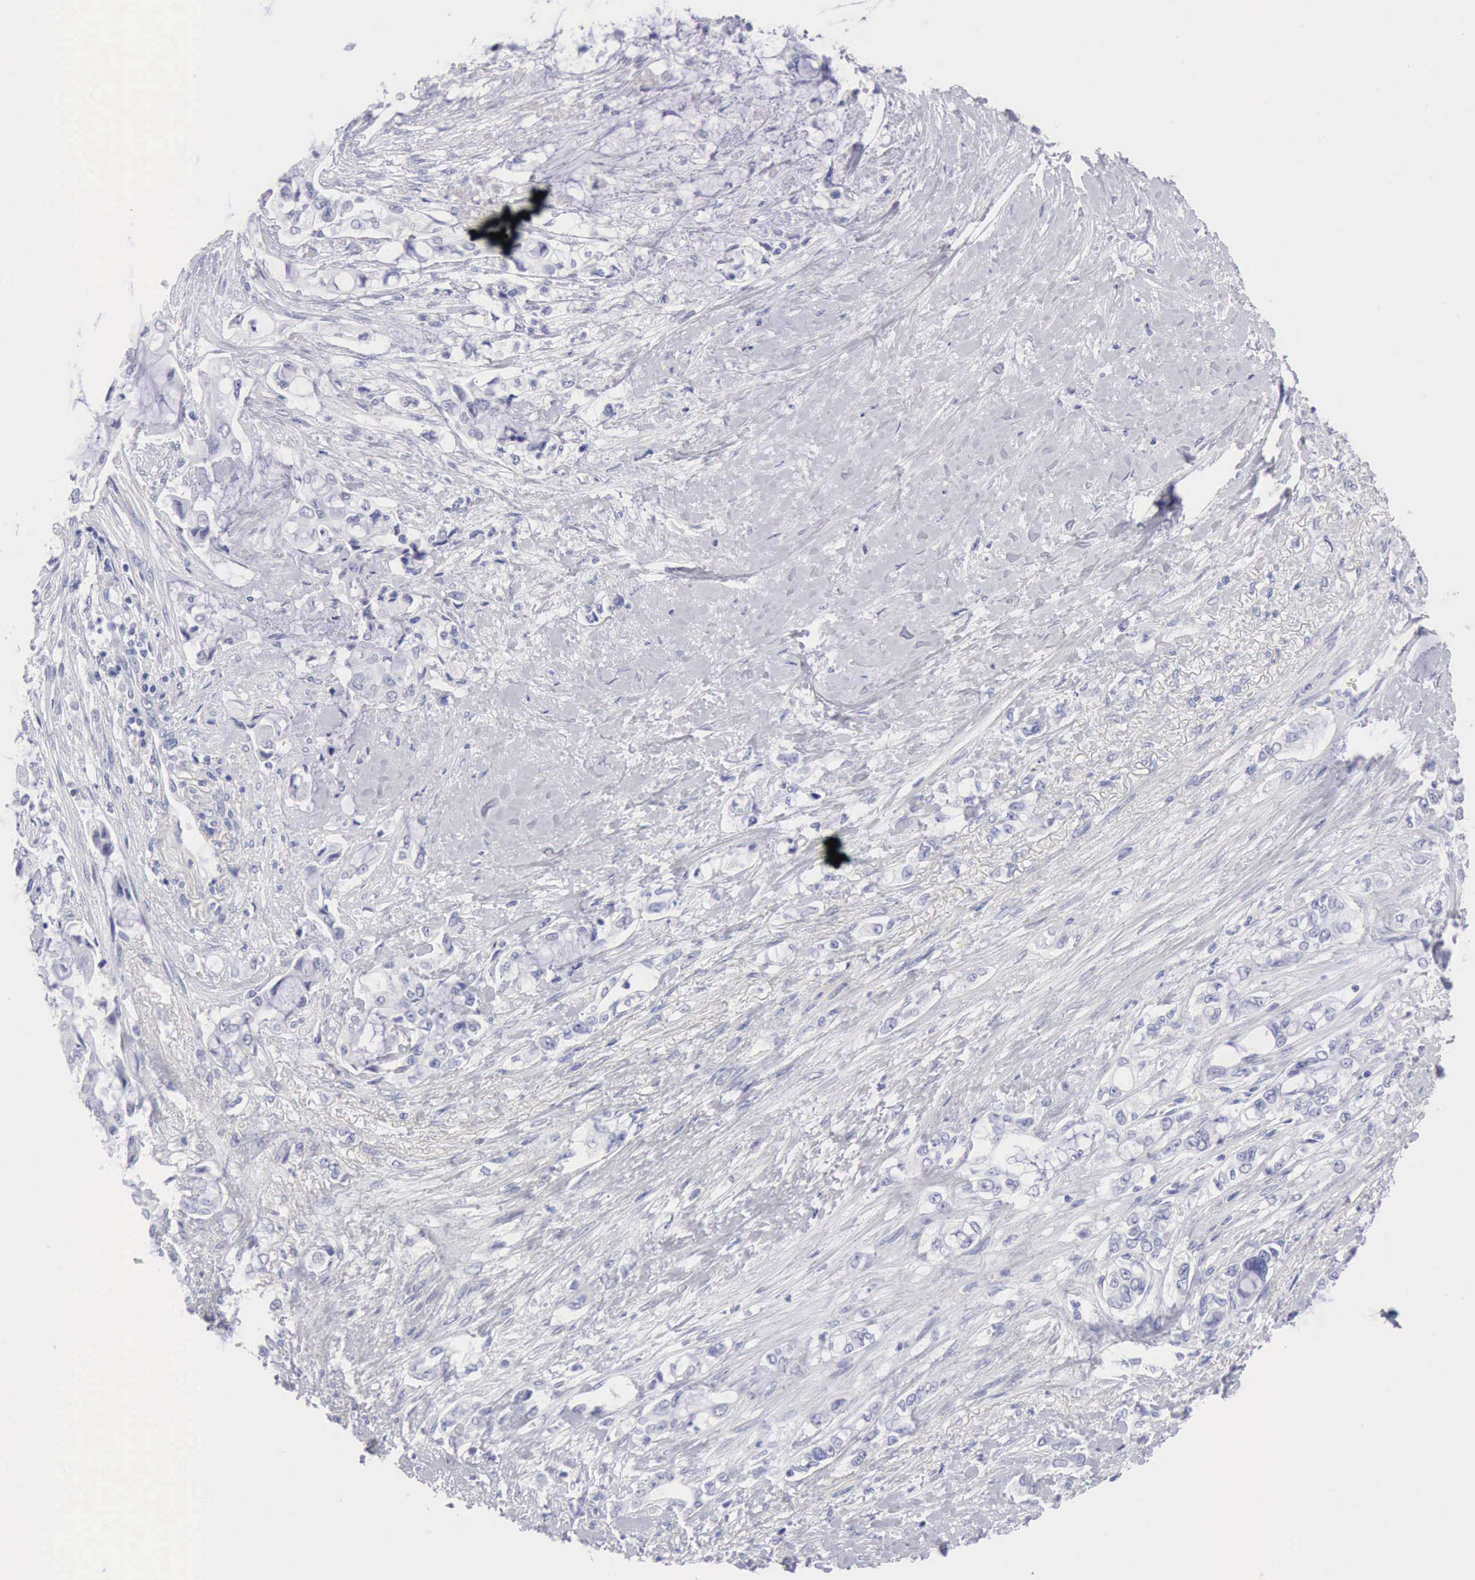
{"staining": {"intensity": "negative", "quantity": "none", "location": "none"}, "tissue": "pancreatic cancer", "cell_type": "Tumor cells", "image_type": "cancer", "snomed": [{"axis": "morphology", "description": "Adenocarcinoma, NOS"}, {"axis": "topography", "description": "Pancreas"}], "caption": "This is an immunohistochemistry micrograph of pancreatic adenocarcinoma. There is no positivity in tumor cells.", "gene": "ANGEL1", "patient": {"sex": "female", "age": 70}}